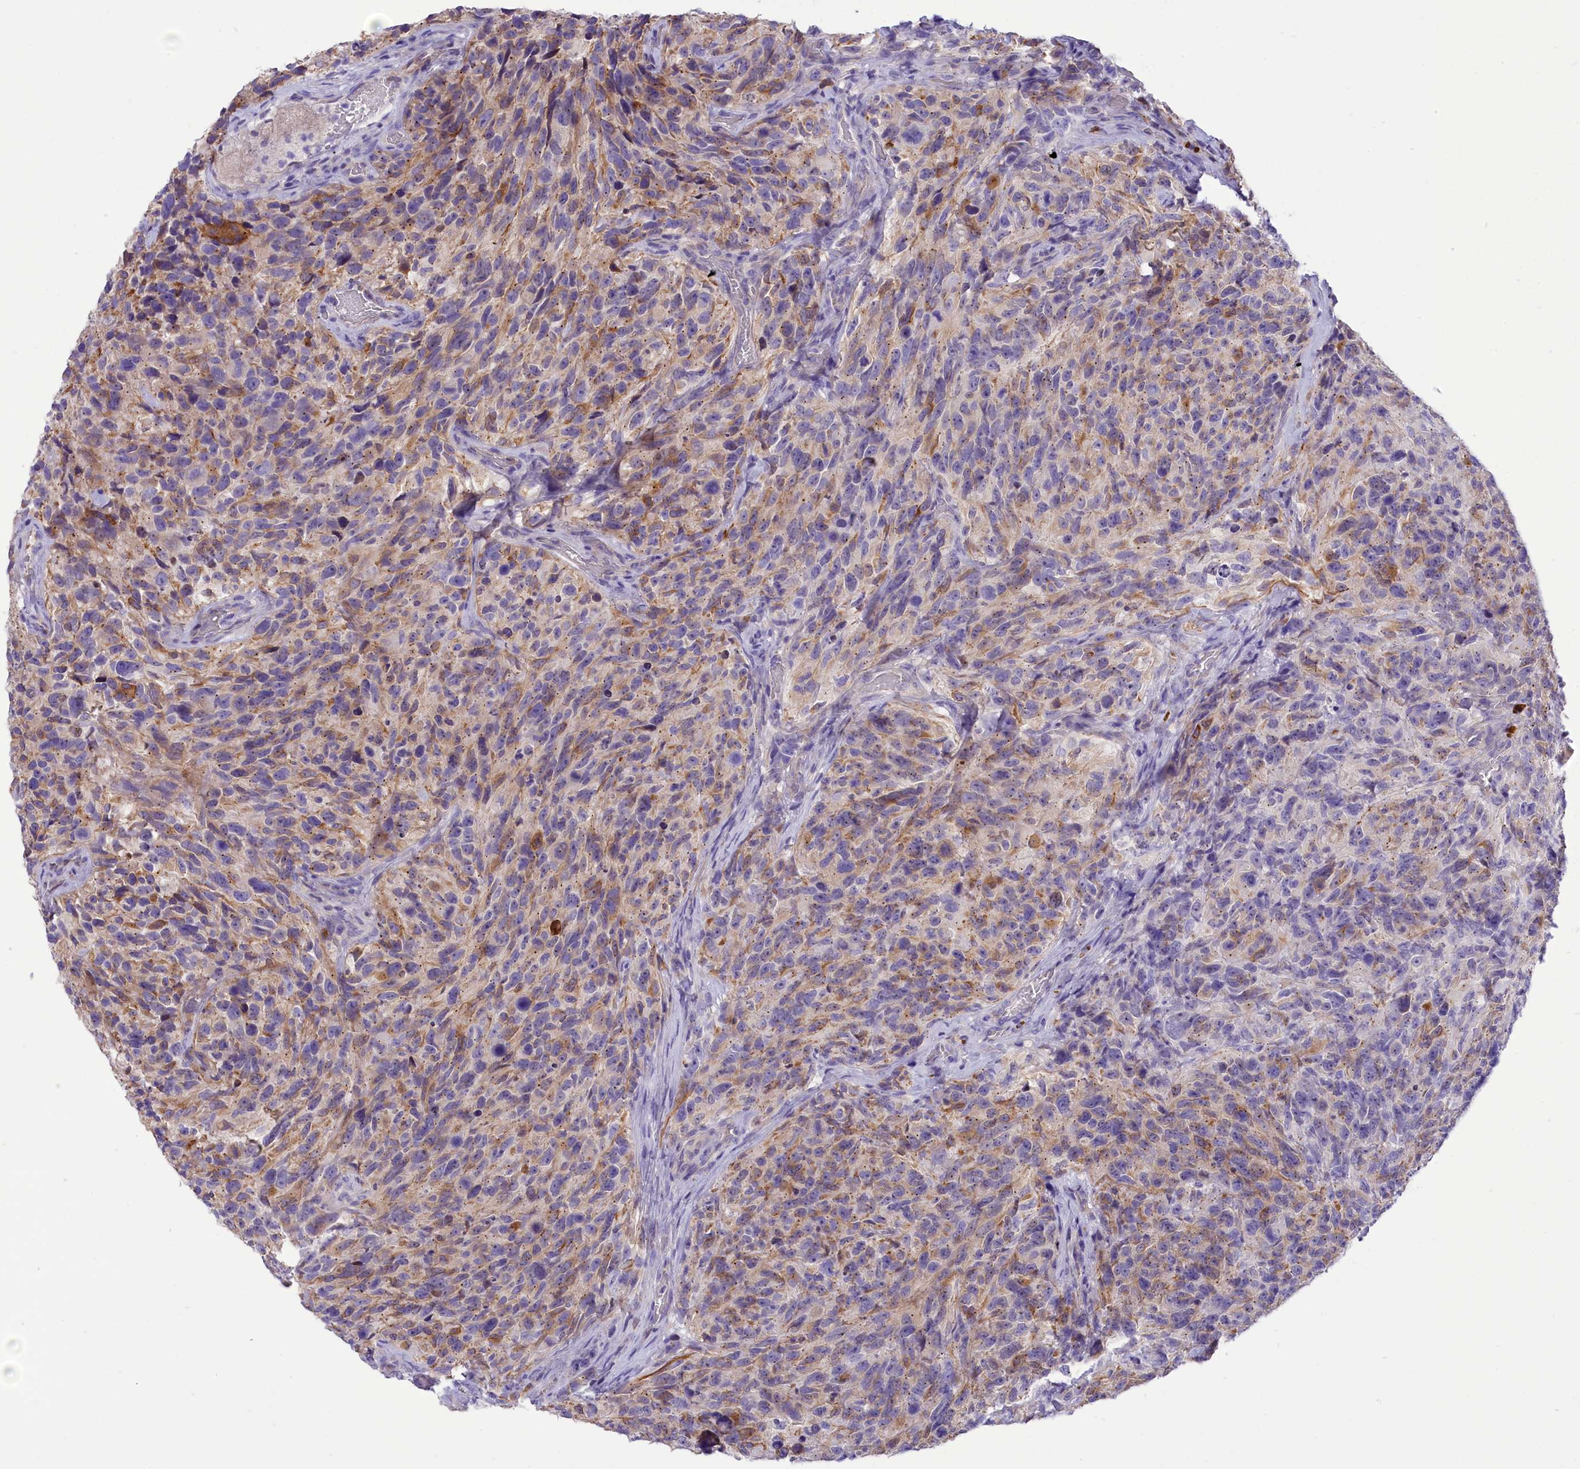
{"staining": {"intensity": "weak", "quantity": "<25%", "location": "cytoplasmic/membranous"}, "tissue": "glioma", "cell_type": "Tumor cells", "image_type": "cancer", "snomed": [{"axis": "morphology", "description": "Glioma, malignant, High grade"}, {"axis": "topography", "description": "Brain"}], "caption": "Protein analysis of malignant glioma (high-grade) demonstrates no significant expression in tumor cells. The staining was performed using DAB (3,3'-diaminobenzidine) to visualize the protein expression in brown, while the nuclei were stained in blue with hematoxylin (Magnification: 20x).", "gene": "DCAF16", "patient": {"sex": "male", "age": 69}}